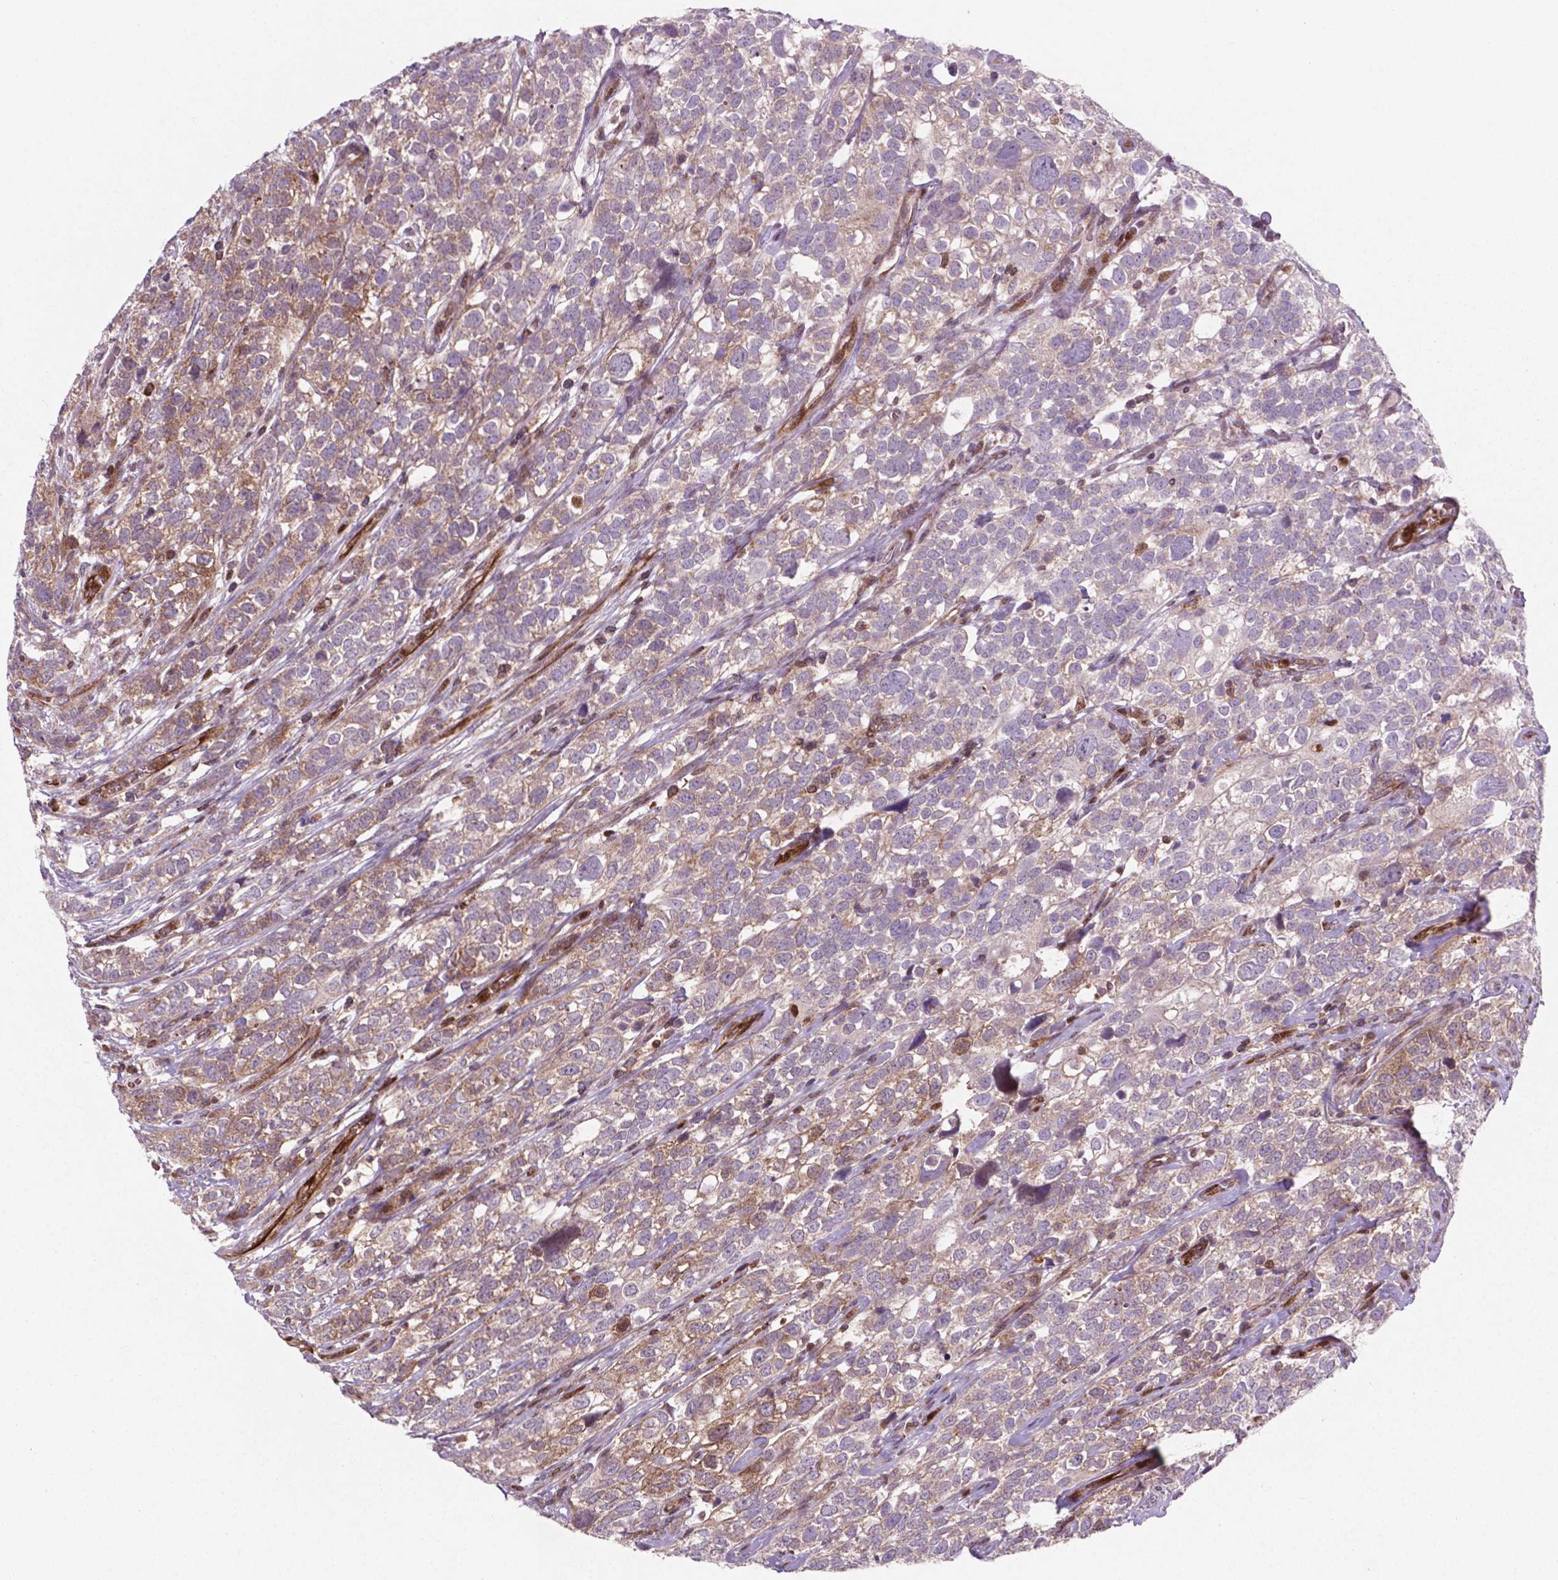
{"staining": {"intensity": "moderate", "quantity": "<25%", "location": "cytoplasmic/membranous"}, "tissue": "urothelial cancer", "cell_type": "Tumor cells", "image_type": "cancer", "snomed": [{"axis": "morphology", "description": "Urothelial carcinoma, High grade"}, {"axis": "topography", "description": "Urinary bladder"}], "caption": "Protein expression analysis of urothelial carcinoma (high-grade) reveals moderate cytoplasmic/membranous positivity in about <25% of tumor cells. (DAB IHC with brightfield microscopy, high magnification).", "gene": "LDHA", "patient": {"sex": "female", "age": 58}}